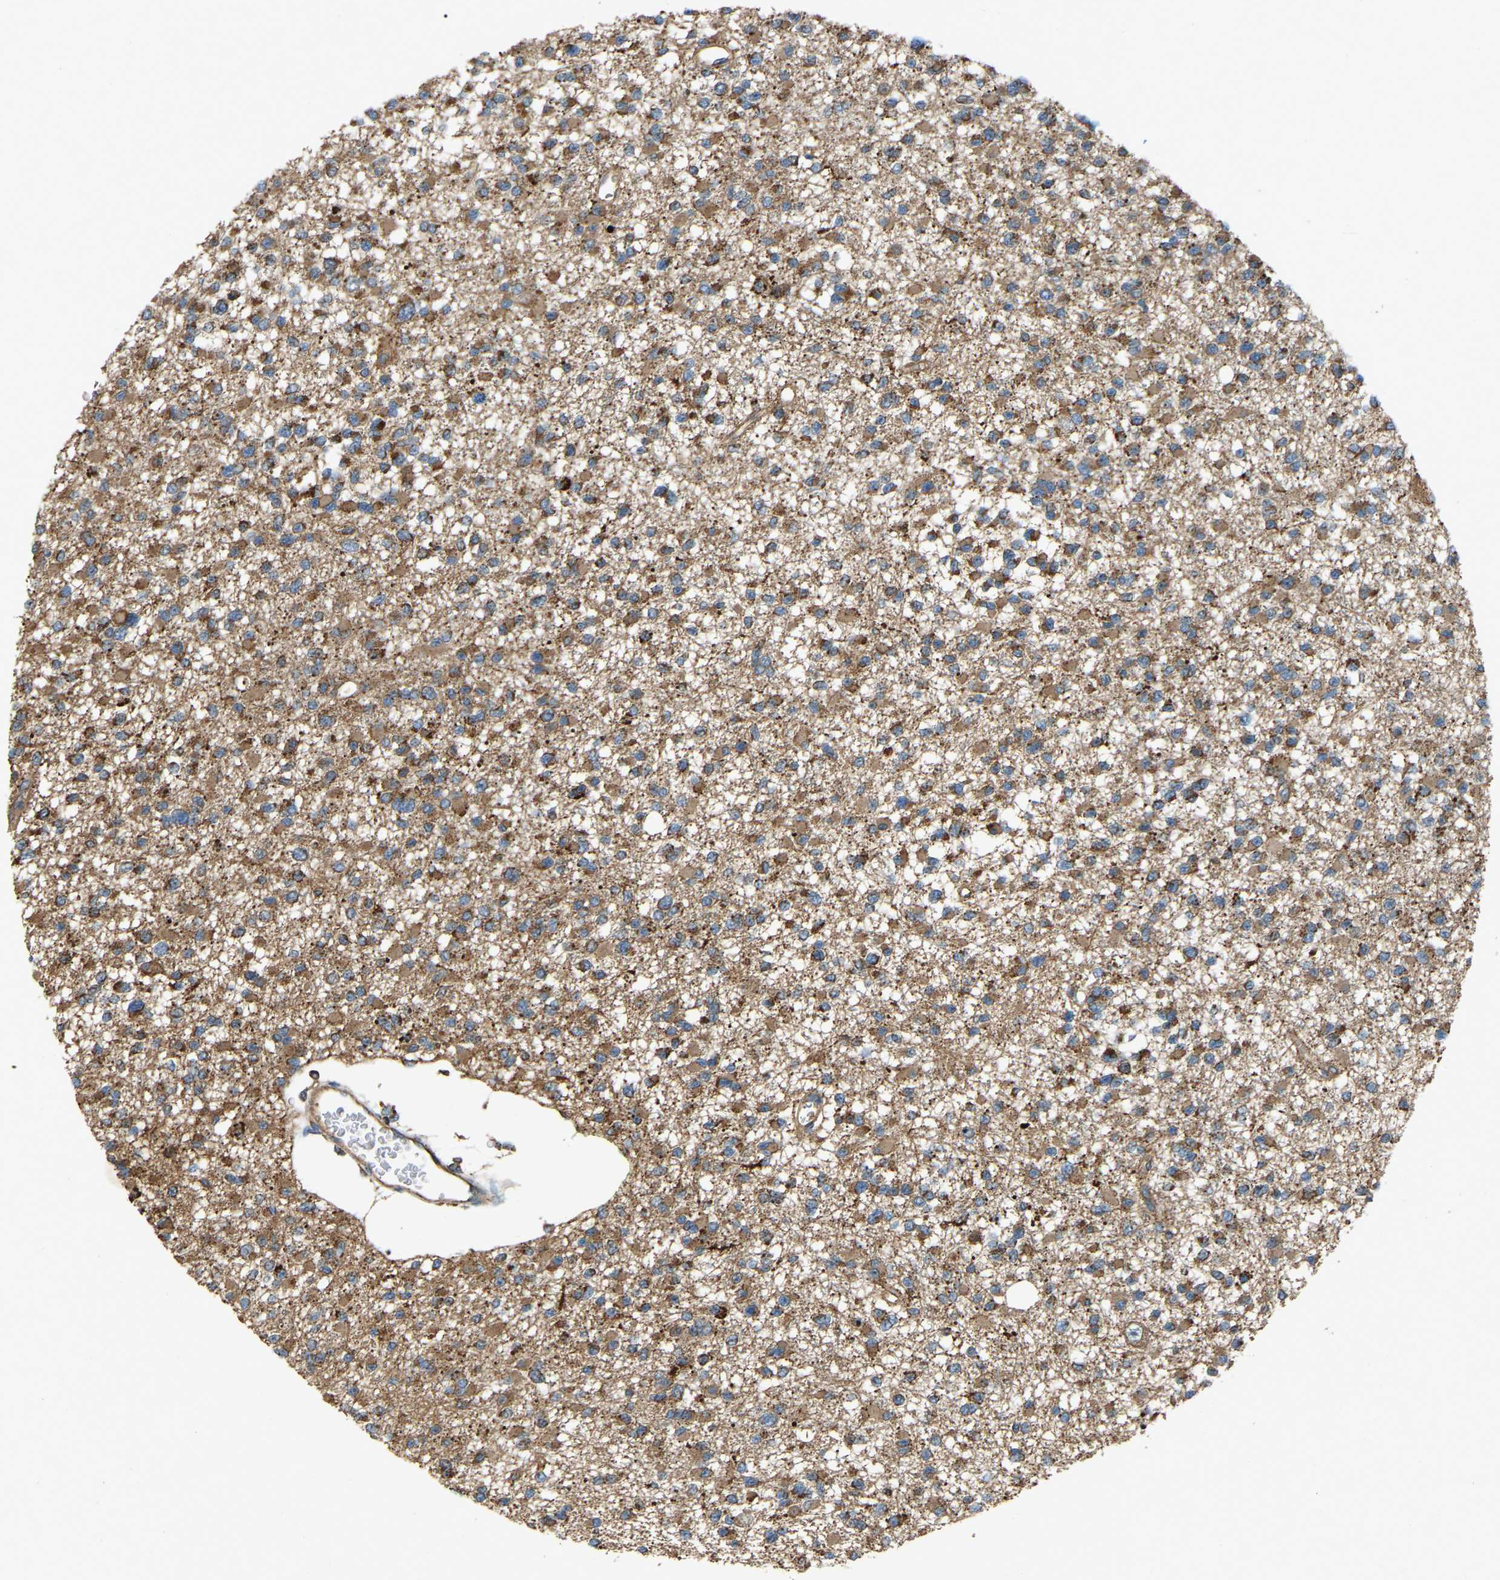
{"staining": {"intensity": "moderate", "quantity": ">75%", "location": "cytoplasmic/membranous"}, "tissue": "glioma", "cell_type": "Tumor cells", "image_type": "cancer", "snomed": [{"axis": "morphology", "description": "Glioma, malignant, Low grade"}, {"axis": "topography", "description": "Brain"}], "caption": "Protein expression analysis of malignant glioma (low-grade) exhibits moderate cytoplasmic/membranous expression in about >75% of tumor cells.", "gene": "SAMD9L", "patient": {"sex": "female", "age": 22}}